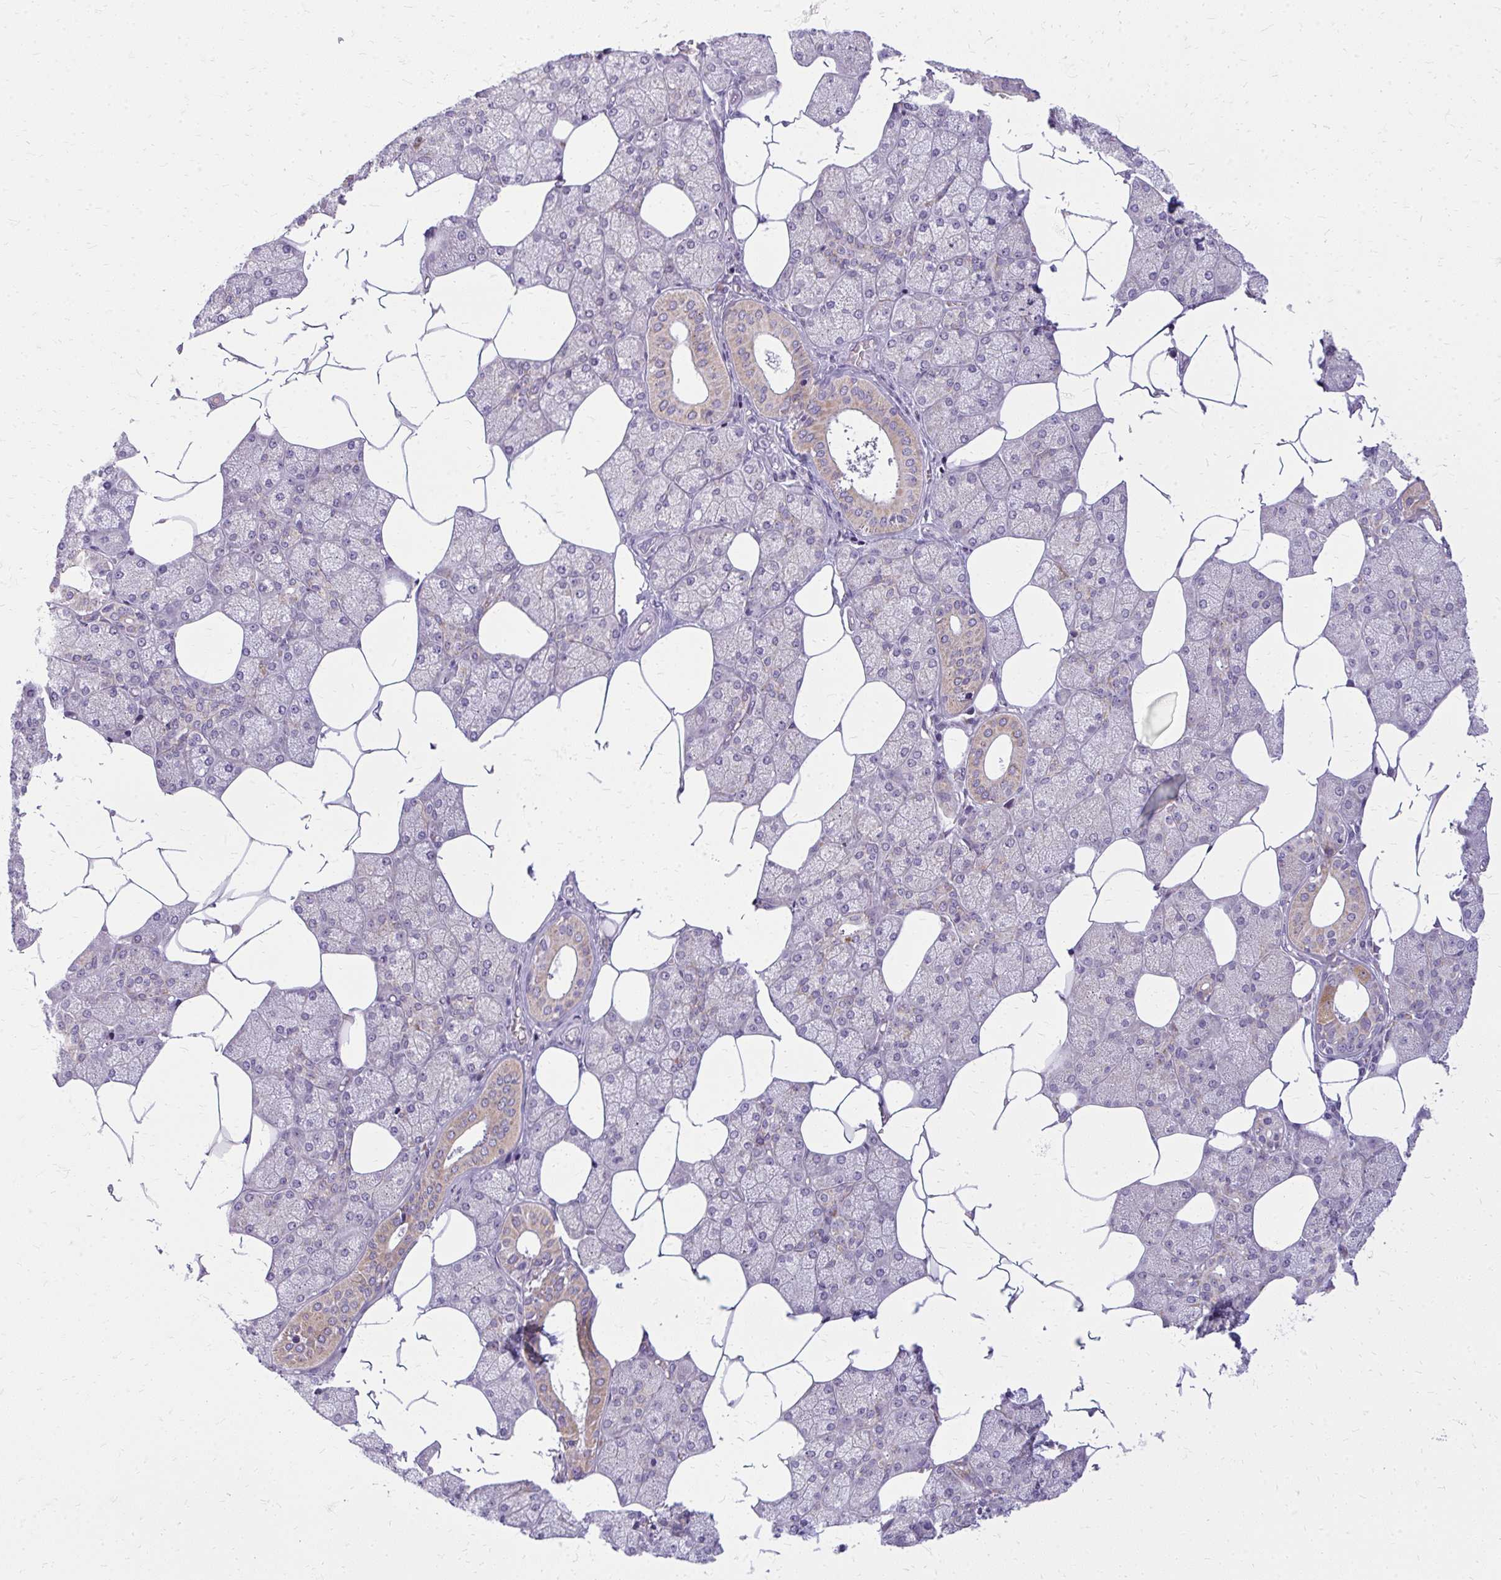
{"staining": {"intensity": "weak", "quantity": "<25%", "location": "cytoplasmic/membranous"}, "tissue": "salivary gland", "cell_type": "Glandular cells", "image_type": "normal", "snomed": [{"axis": "morphology", "description": "Normal tissue, NOS"}, {"axis": "topography", "description": "Salivary gland"}], "caption": "This is an IHC image of unremarkable salivary gland. There is no staining in glandular cells.", "gene": "IFIT1", "patient": {"sex": "female", "age": 43}}